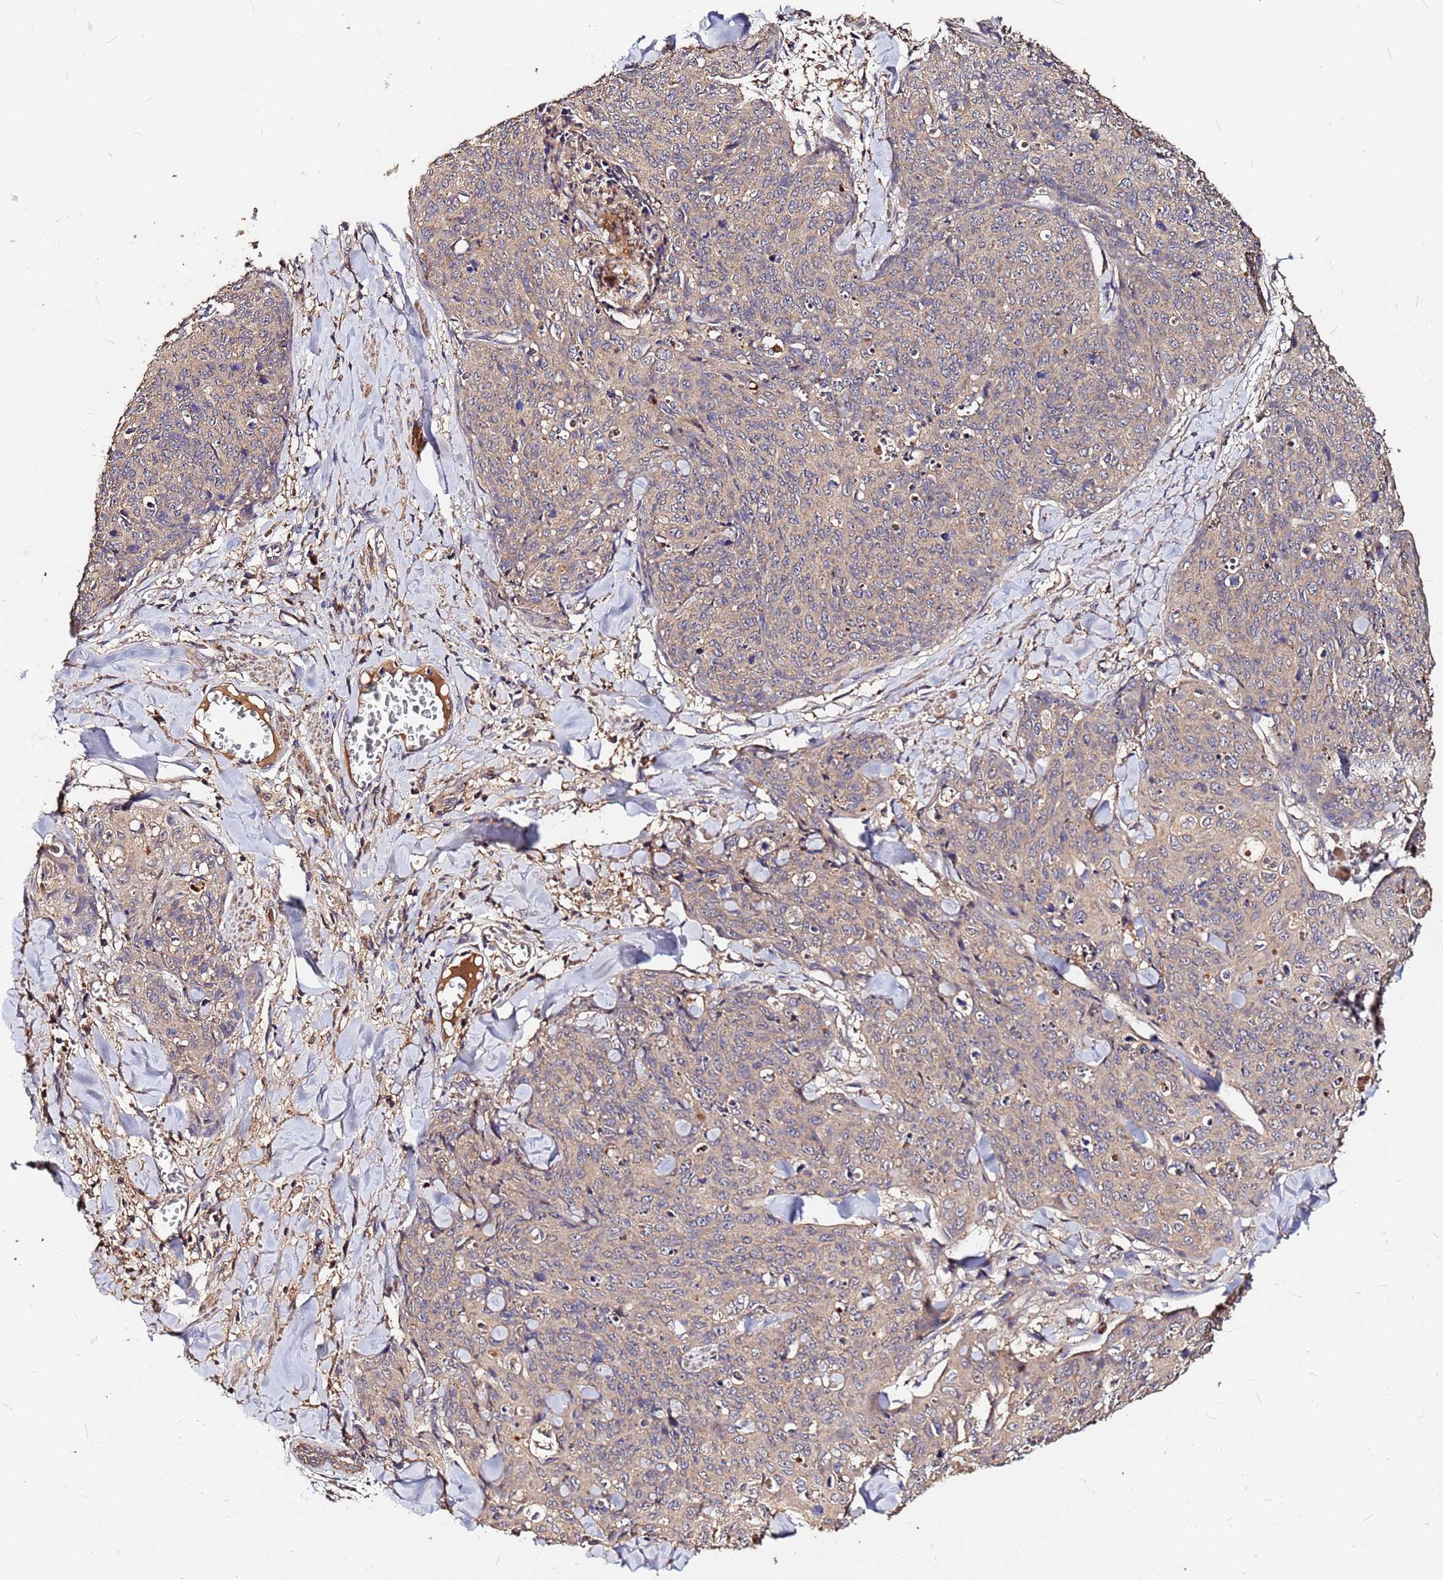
{"staining": {"intensity": "negative", "quantity": "none", "location": "none"}, "tissue": "skin cancer", "cell_type": "Tumor cells", "image_type": "cancer", "snomed": [{"axis": "morphology", "description": "Squamous cell carcinoma, NOS"}, {"axis": "topography", "description": "Skin"}, {"axis": "topography", "description": "Vulva"}], "caption": "The histopathology image demonstrates no significant positivity in tumor cells of skin squamous cell carcinoma. The staining was performed using DAB to visualize the protein expression in brown, while the nuclei were stained in blue with hematoxylin (Magnification: 20x).", "gene": "MTERF1", "patient": {"sex": "female", "age": 85}}